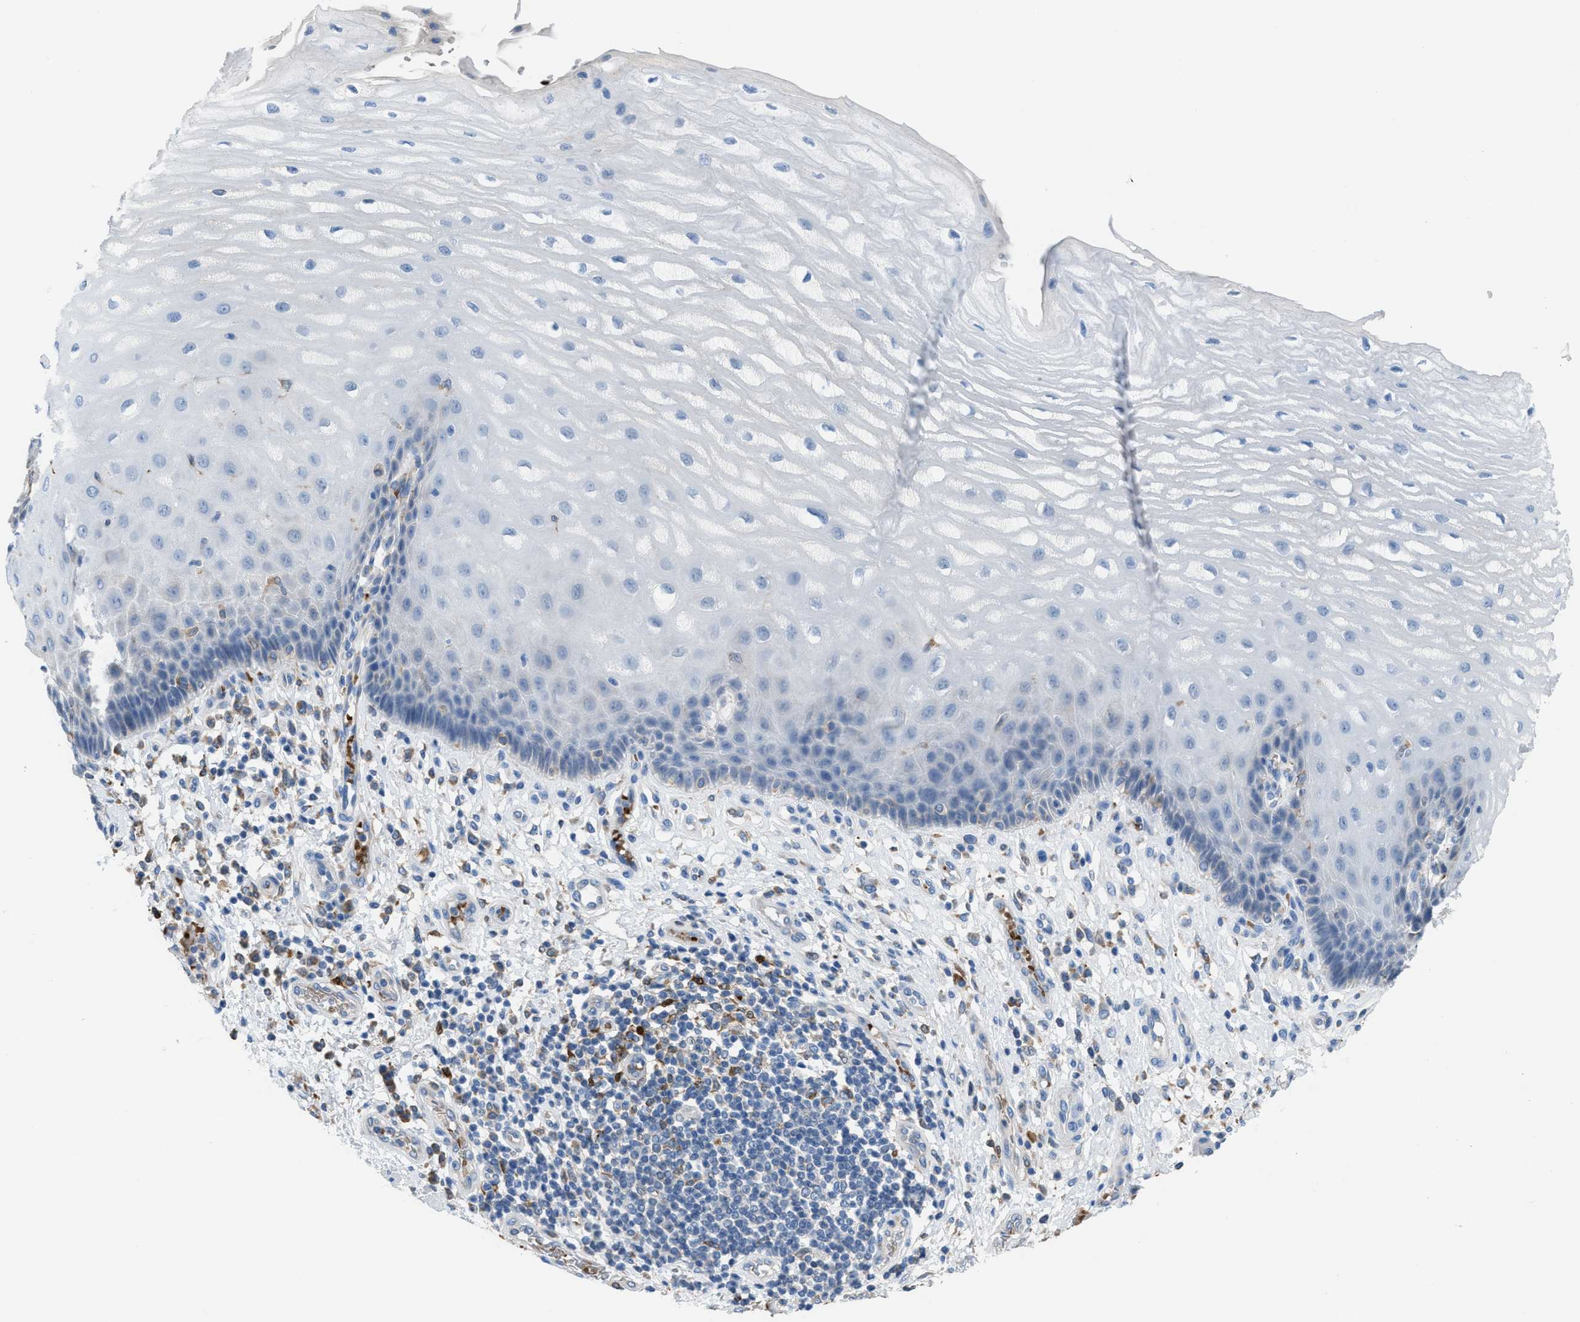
{"staining": {"intensity": "negative", "quantity": "none", "location": "none"}, "tissue": "esophagus", "cell_type": "Squamous epithelial cells", "image_type": "normal", "snomed": [{"axis": "morphology", "description": "Normal tissue, NOS"}, {"axis": "topography", "description": "Esophagus"}], "caption": "This is an immunohistochemistry (IHC) image of benign esophagus. There is no staining in squamous epithelial cells.", "gene": "CA3", "patient": {"sex": "male", "age": 54}}